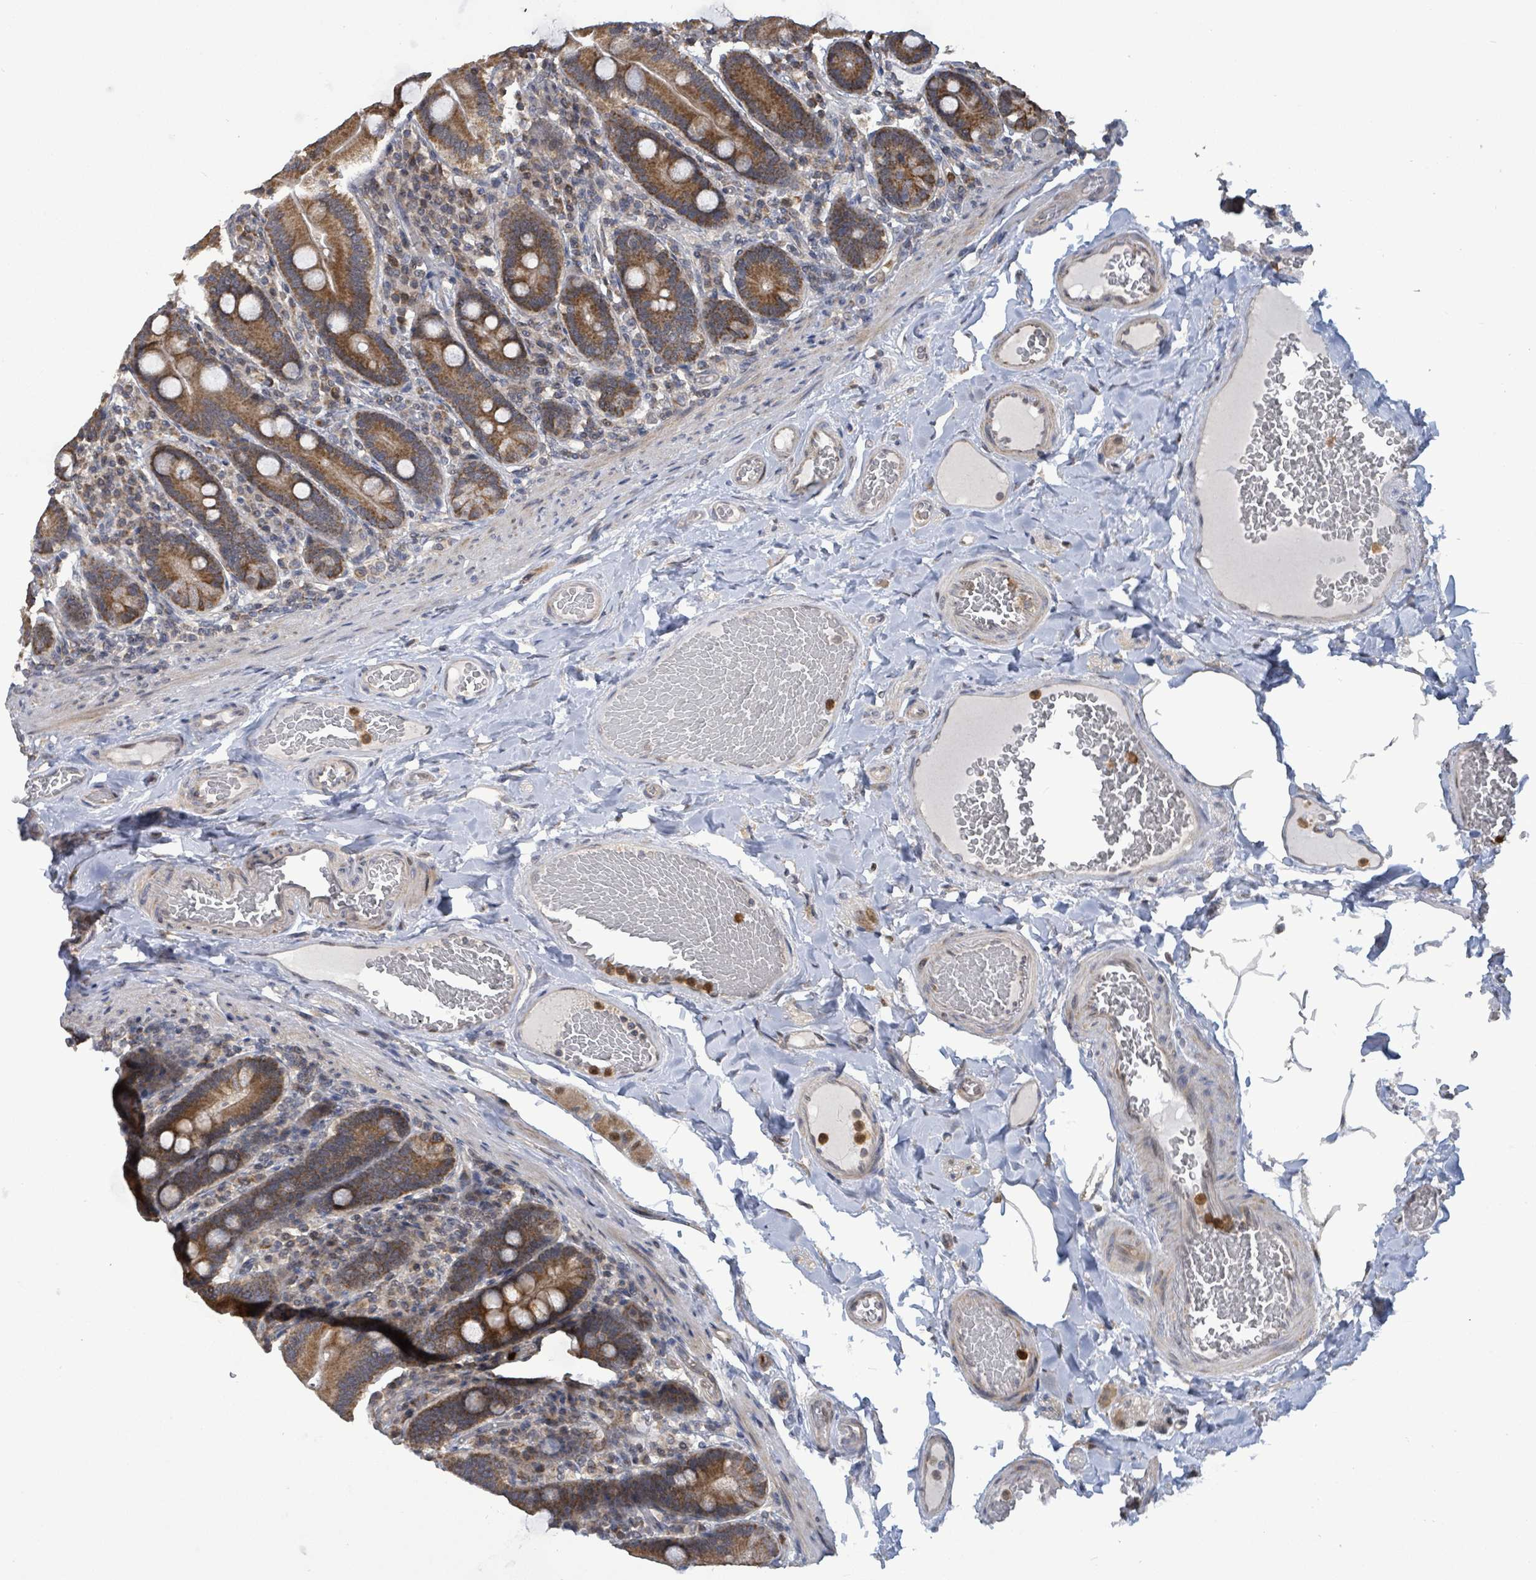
{"staining": {"intensity": "moderate", "quantity": ">75%", "location": "cytoplasmic/membranous"}, "tissue": "duodenum", "cell_type": "Glandular cells", "image_type": "normal", "snomed": [{"axis": "morphology", "description": "Normal tissue, NOS"}, {"axis": "topography", "description": "Duodenum"}], "caption": "The histopathology image exhibits a brown stain indicating the presence of a protein in the cytoplasmic/membranous of glandular cells in duodenum.", "gene": "COQ6", "patient": {"sex": "female", "age": 62}}